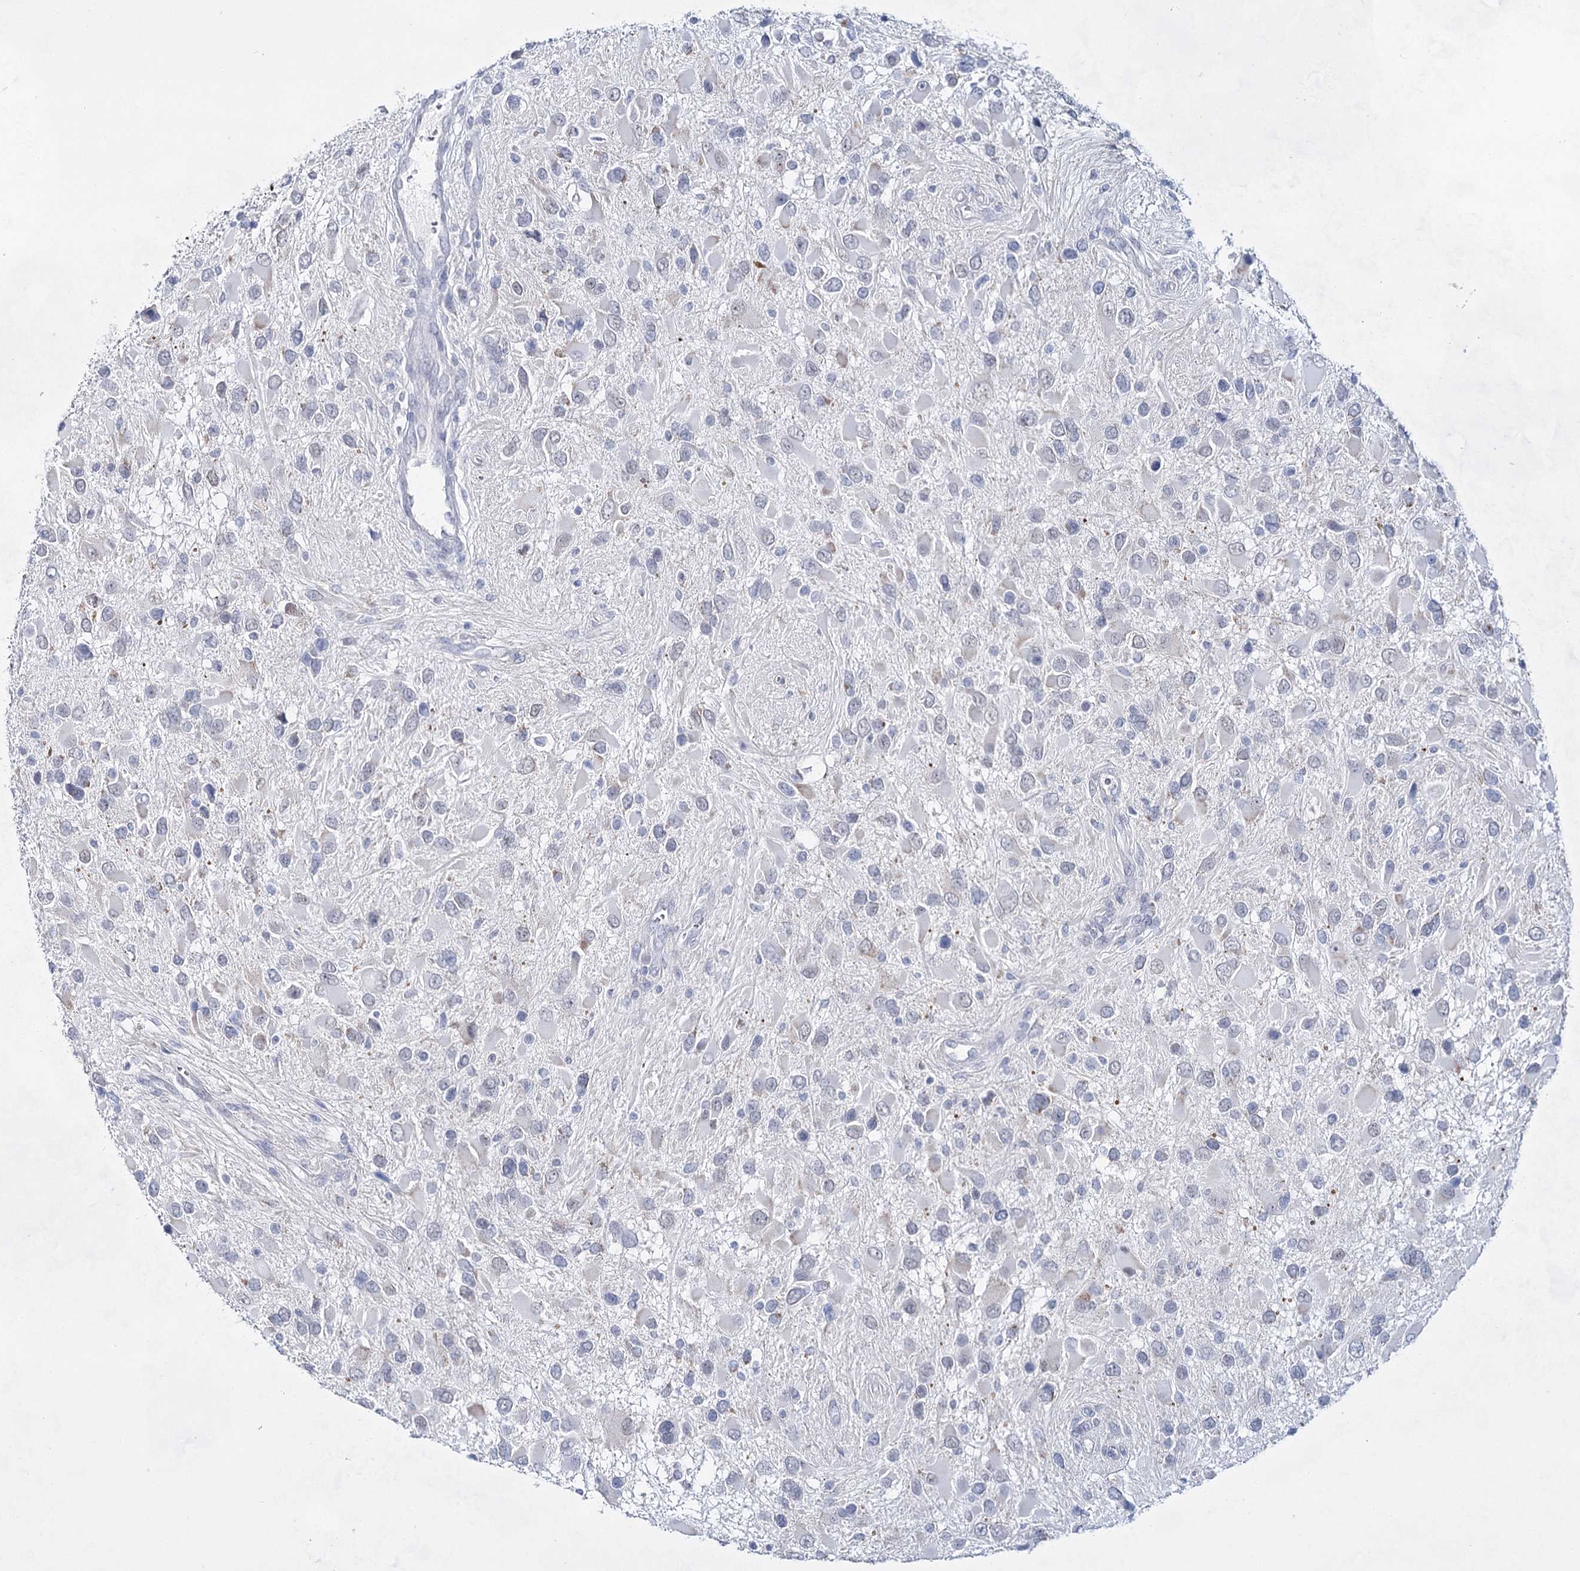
{"staining": {"intensity": "negative", "quantity": "none", "location": "none"}, "tissue": "glioma", "cell_type": "Tumor cells", "image_type": "cancer", "snomed": [{"axis": "morphology", "description": "Glioma, malignant, High grade"}, {"axis": "topography", "description": "Brain"}], "caption": "Tumor cells are negative for protein expression in human glioma. (DAB (3,3'-diaminobenzidine) IHC, high magnification).", "gene": "BPHL", "patient": {"sex": "male", "age": 53}}